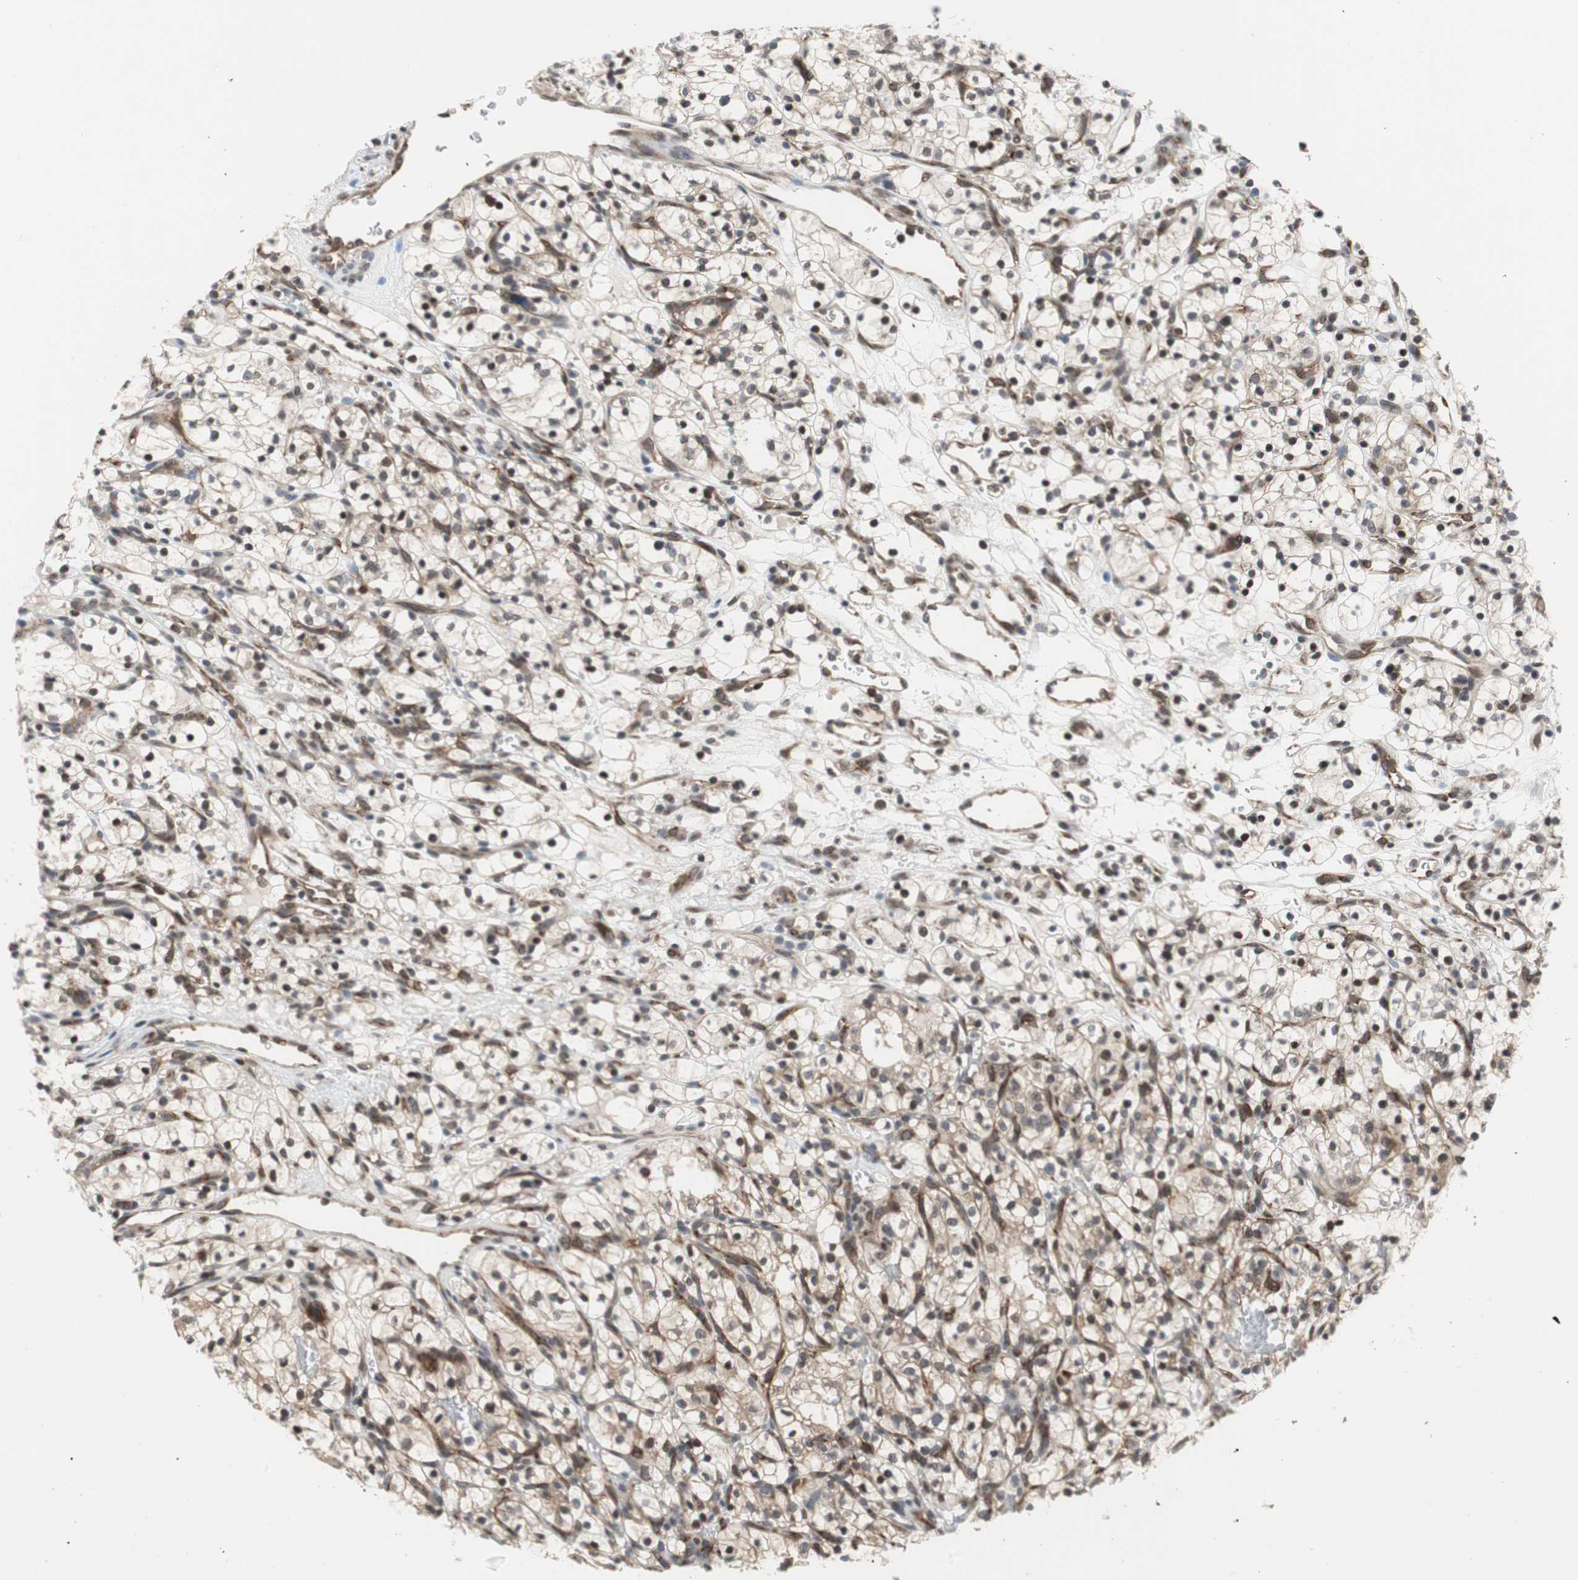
{"staining": {"intensity": "moderate", "quantity": "25%-75%", "location": "cytoplasmic/membranous"}, "tissue": "renal cancer", "cell_type": "Tumor cells", "image_type": "cancer", "snomed": [{"axis": "morphology", "description": "Adenocarcinoma, NOS"}, {"axis": "topography", "description": "Kidney"}], "caption": "The histopathology image shows a brown stain indicating the presence of a protein in the cytoplasmic/membranous of tumor cells in renal adenocarcinoma.", "gene": "ZNF512B", "patient": {"sex": "female", "age": 57}}